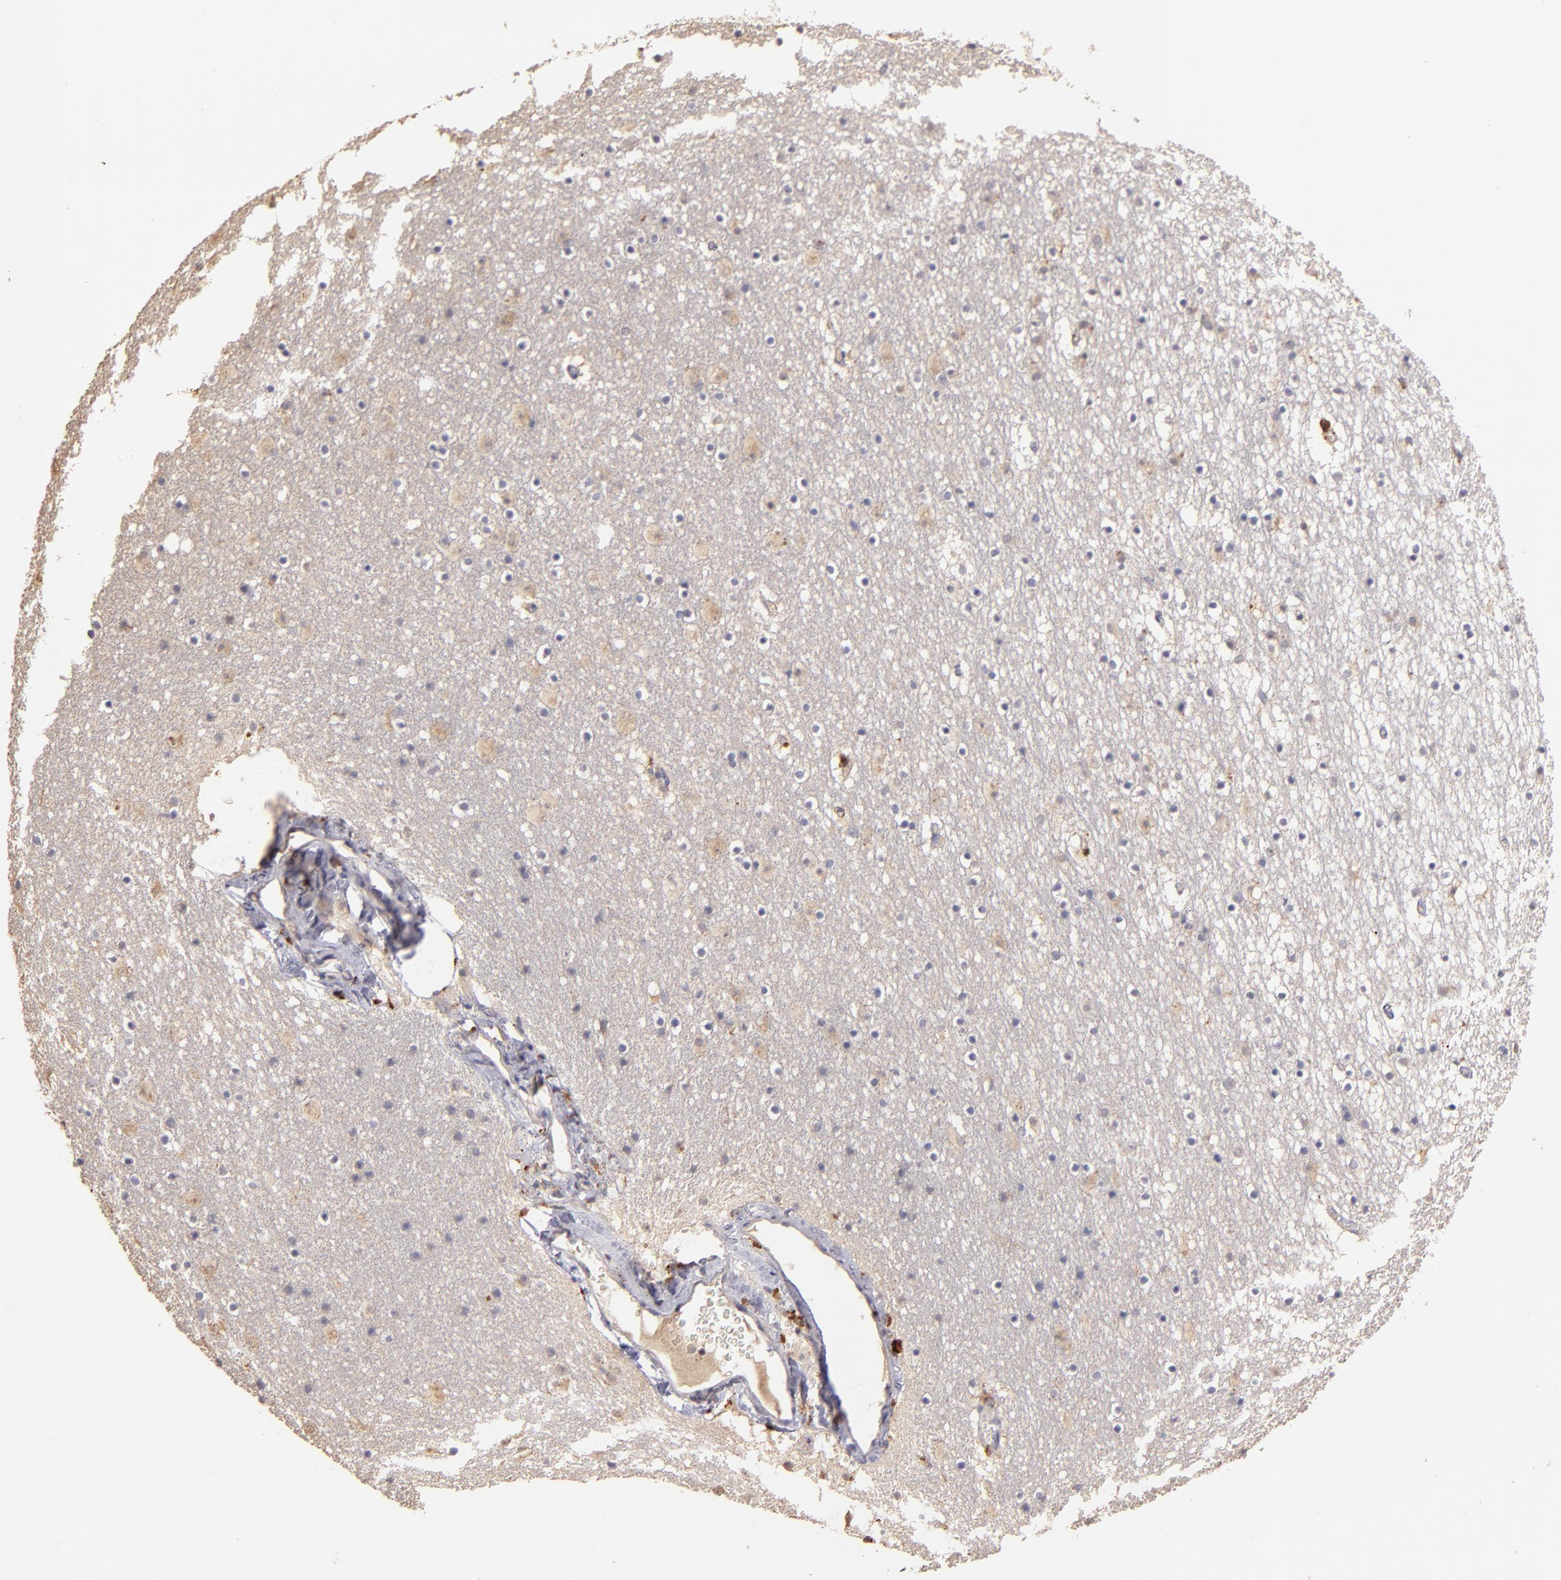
{"staining": {"intensity": "negative", "quantity": "none", "location": "none"}, "tissue": "caudate", "cell_type": "Glial cells", "image_type": "normal", "snomed": [{"axis": "morphology", "description": "Normal tissue, NOS"}, {"axis": "topography", "description": "Lateral ventricle wall"}], "caption": "Immunohistochemical staining of normal caudate shows no significant positivity in glial cells. (DAB immunohistochemistry (IHC) visualized using brightfield microscopy, high magnification).", "gene": "TRAF1", "patient": {"sex": "male", "age": 45}}